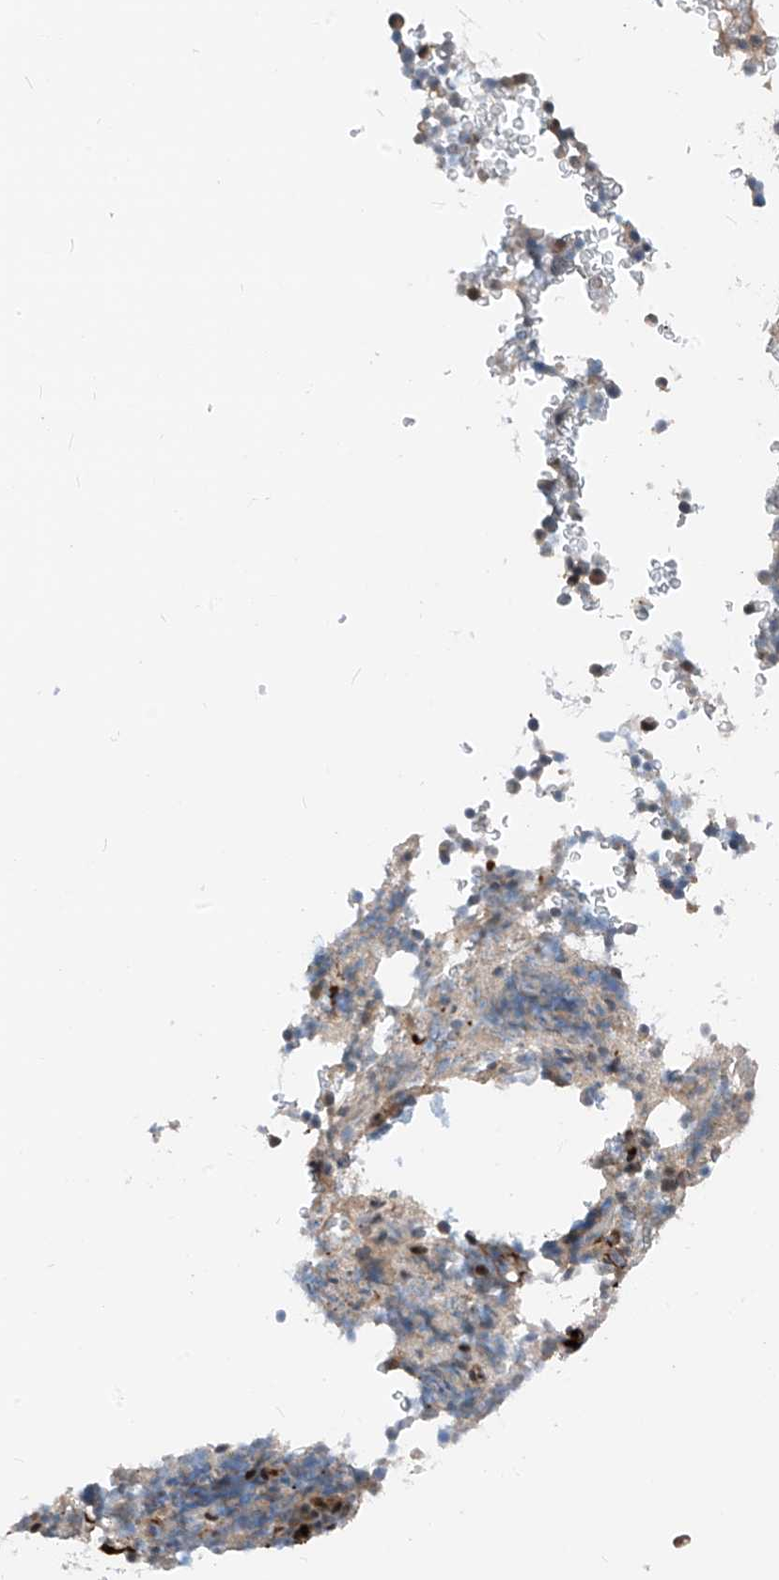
{"staining": {"intensity": "moderate", "quantity": "<25%", "location": "nuclear"}, "tissue": "bone marrow", "cell_type": "Hematopoietic cells", "image_type": "normal", "snomed": [{"axis": "morphology", "description": "Normal tissue, NOS"}, {"axis": "topography", "description": "Bone marrow"}], "caption": "An IHC histopathology image of benign tissue is shown. Protein staining in brown highlights moderate nuclear positivity in bone marrow within hematopoietic cells. Ihc stains the protein in brown and the nuclei are stained blue.", "gene": "RBP7", "patient": {"sex": "male", "age": 58}}